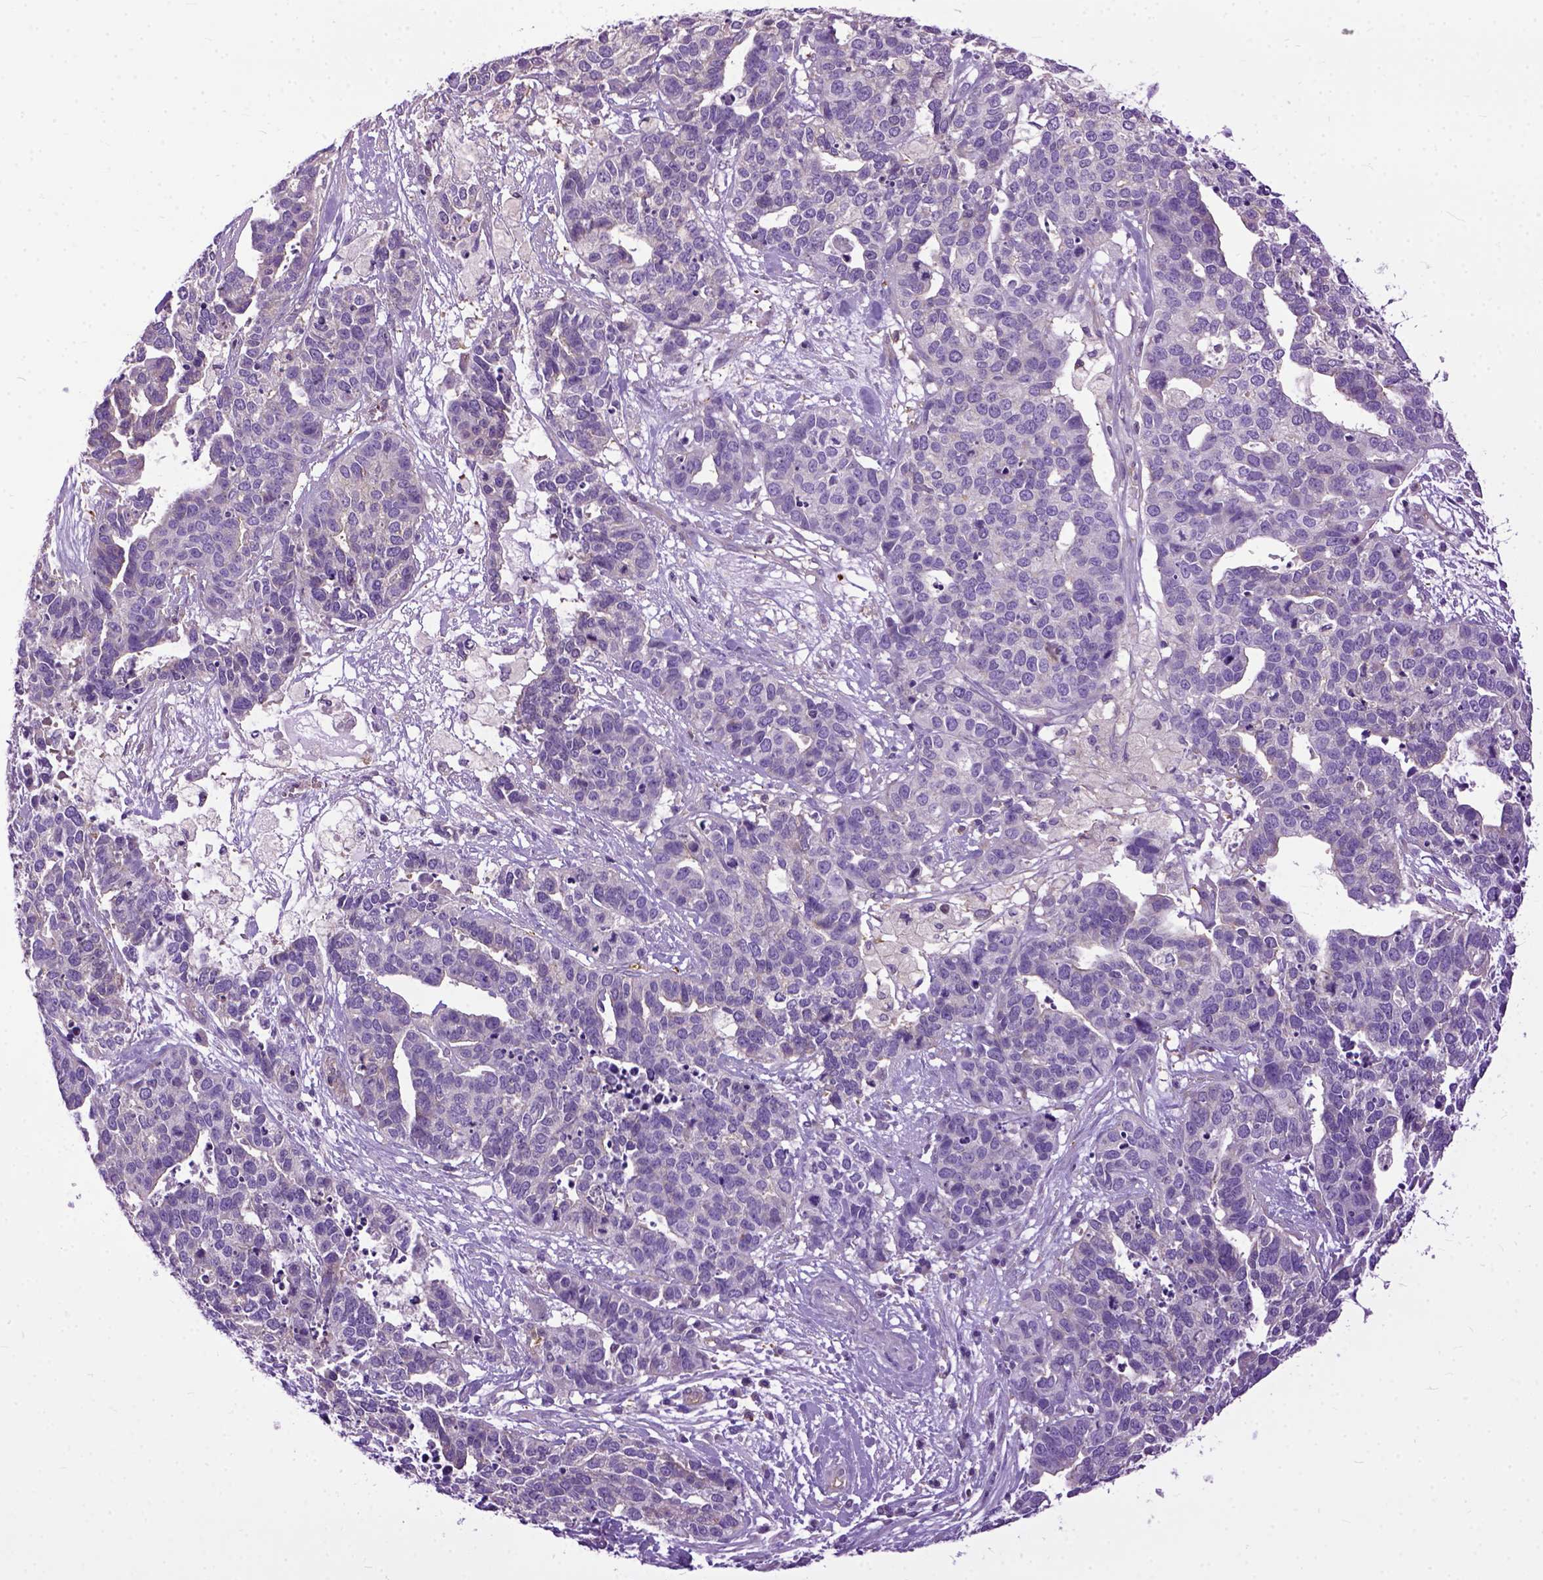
{"staining": {"intensity": "negative", "quantity": "none", "location": "none"}, "tissue": "ovarian cancer", "cell_type": "Tumor cells", "image_type": "cancer", "snomed": [{"axis": "morphology", "description": "Carcinoma, endometroid"}, {"axis": "topography", "description": "Ovary"}], "caption": "Tumor cells are negative for brown protein staining in ovarian cancer.", "gene": "NAMPT", "patient": {"sex": "female", "age": 65}}